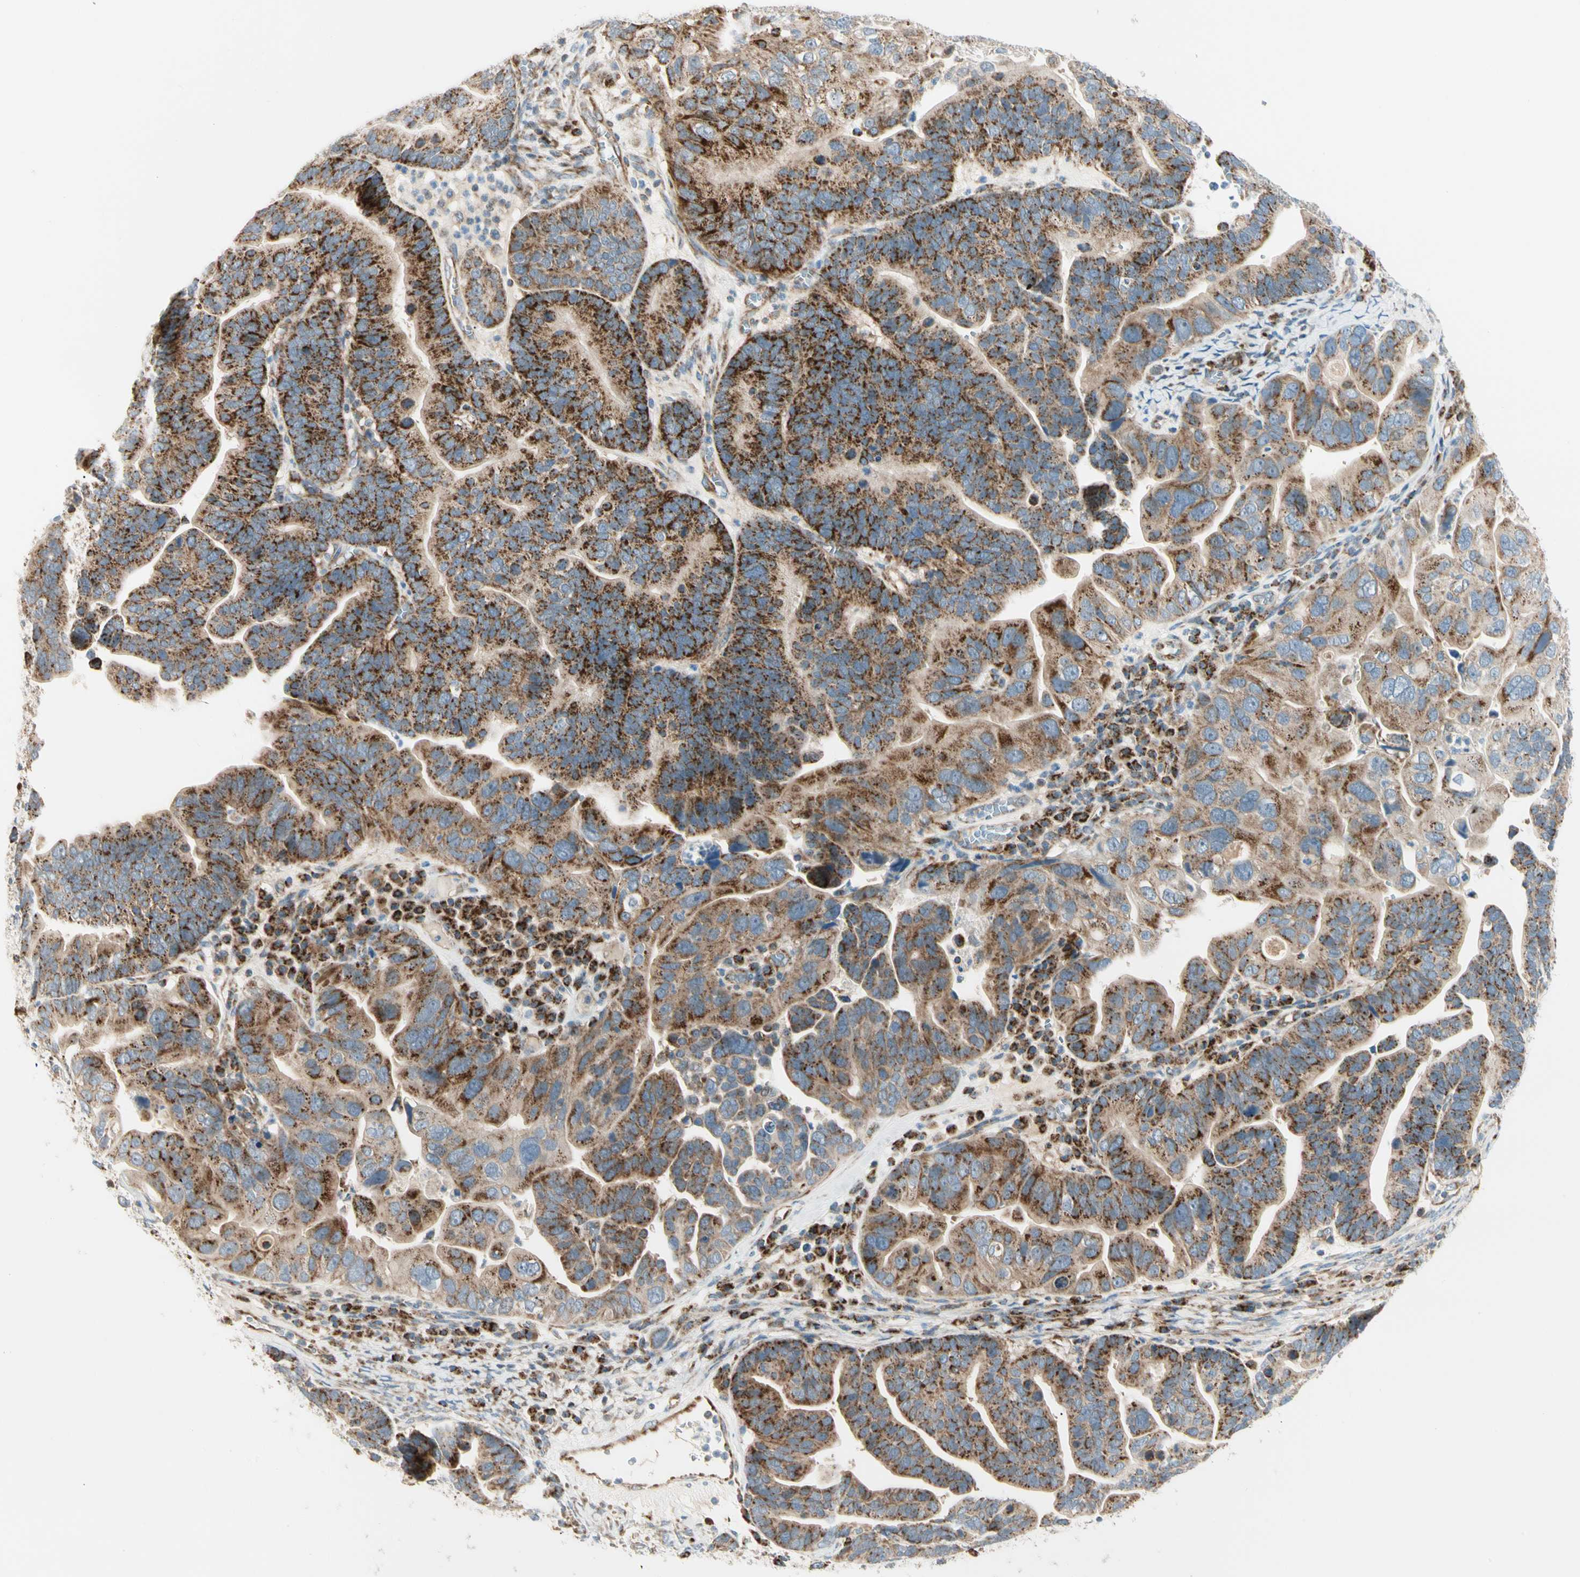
{"staining": {"intensity": "strong", "quantity": ">75%", "location": "cytoplasmic/membranous"}, "tissue": "ovarian cancer", "cell_type": "Tumor cells", "image_type": "cancer", "snomed": [{"axis": "morphology", "description": "Cystadenocarcinoma, serous, NOS"}, {"axis": "topography", "description": "Ovary"}], "caption": "Protein staining reveals strong cytoplasmic/membranous positivity in approximately >75% of tumor cells in ovarian cancer. (DAB = brown stain, brightfield microscopy at high magnification).", "gene": "TBC1D10A", "patient": {"sex": "female", "age": 56}}